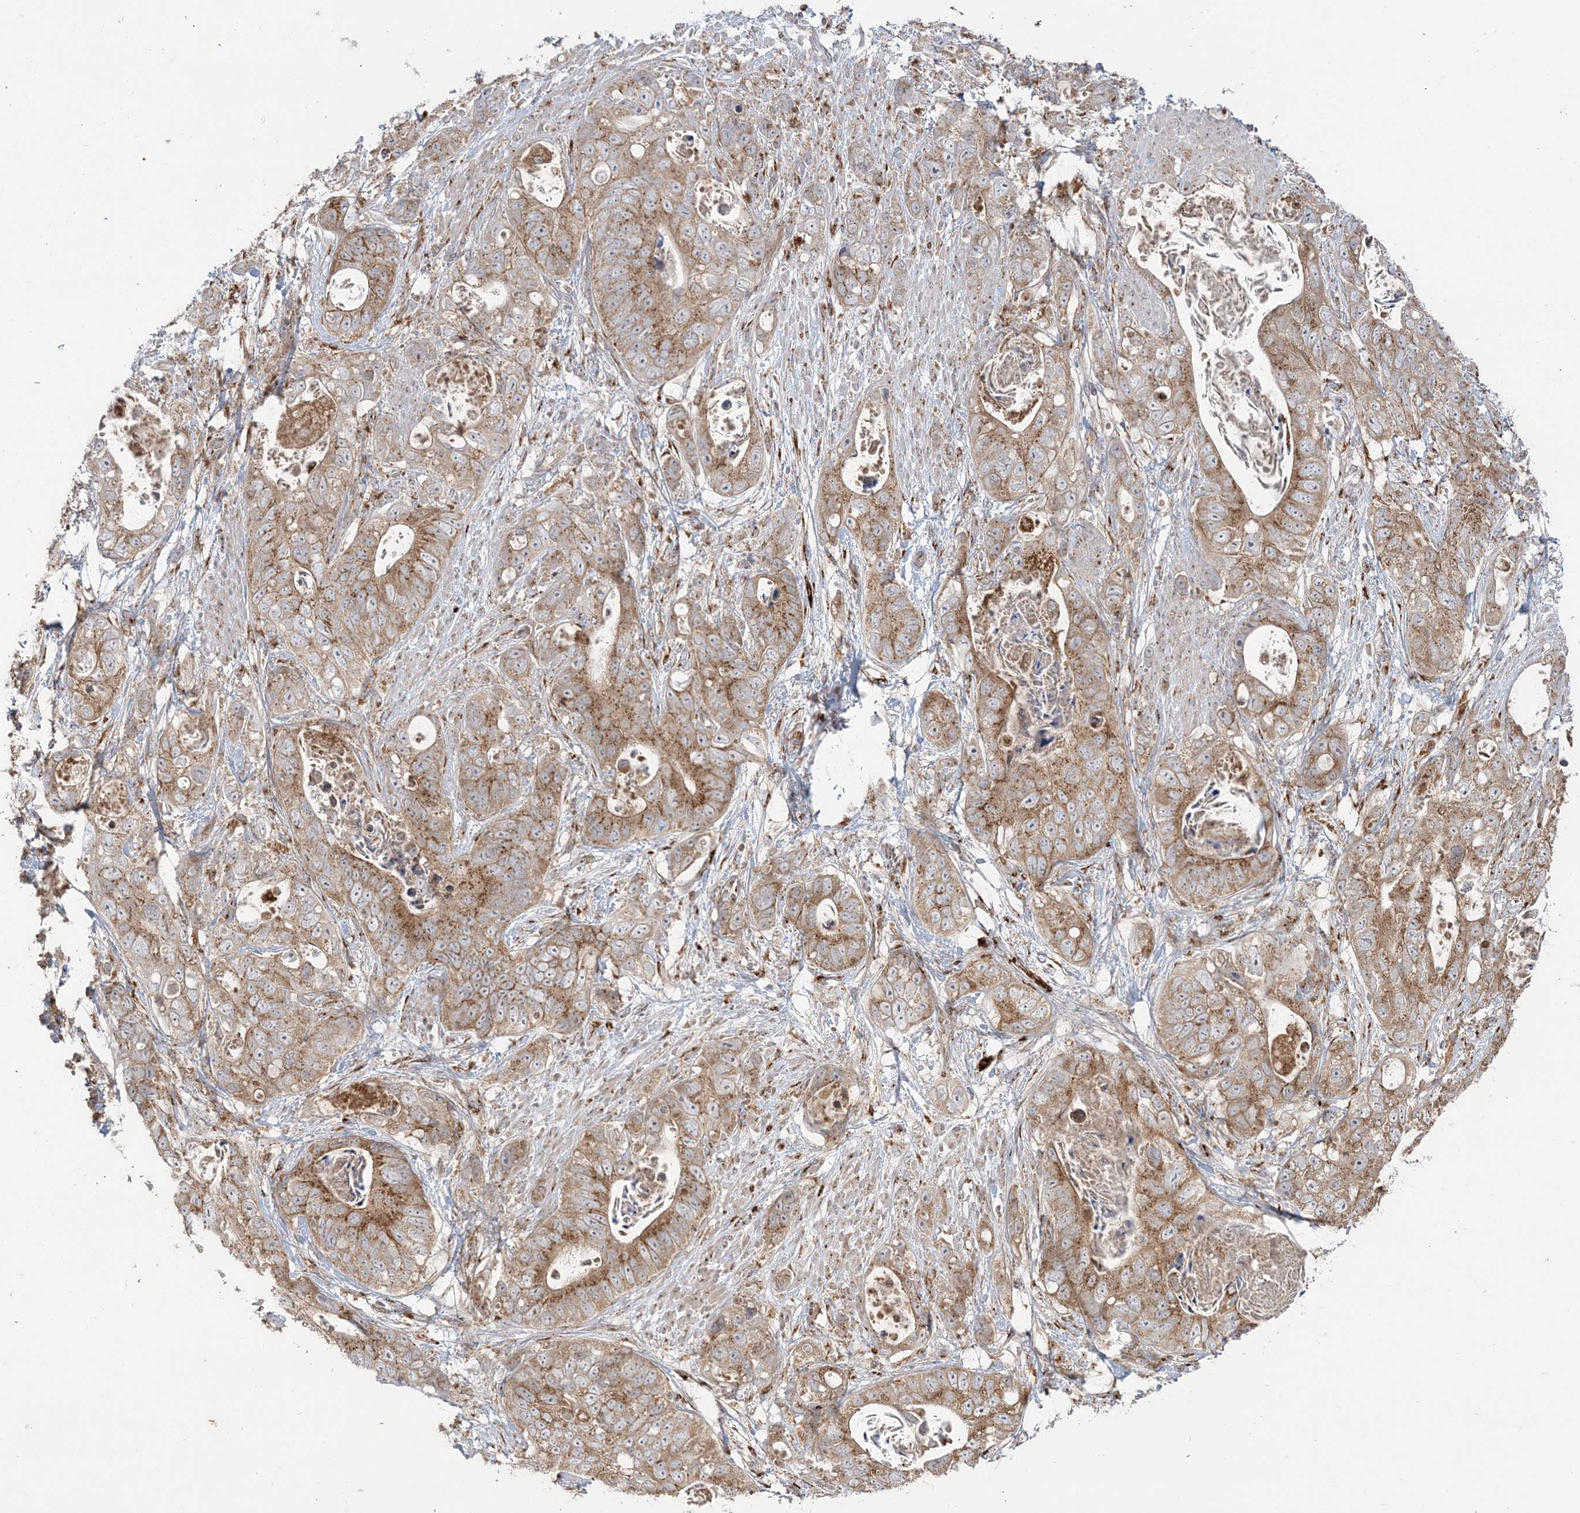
{"staining": {"intensity": "moderate", "quantity": ">75%", "location": "cytoplasmic/membranous"}, "tissue": "stomach cancer", "cell_type": "Tumor cells", "image_type": "cancer", "snomed": [{"axis": "morphology", "description": "Adenocarcinoma, NOS"}, {"axis": "topography", "description": "Stomach"}], "caption": "Stomach adenocarcinoma stained with a brown dye exhibits moderate cytoplasmic/membranous positive expression in approximately >75% of tumor cells.", "gene": "ABCC3", "patient": {"sex": "female", "age": 89}}